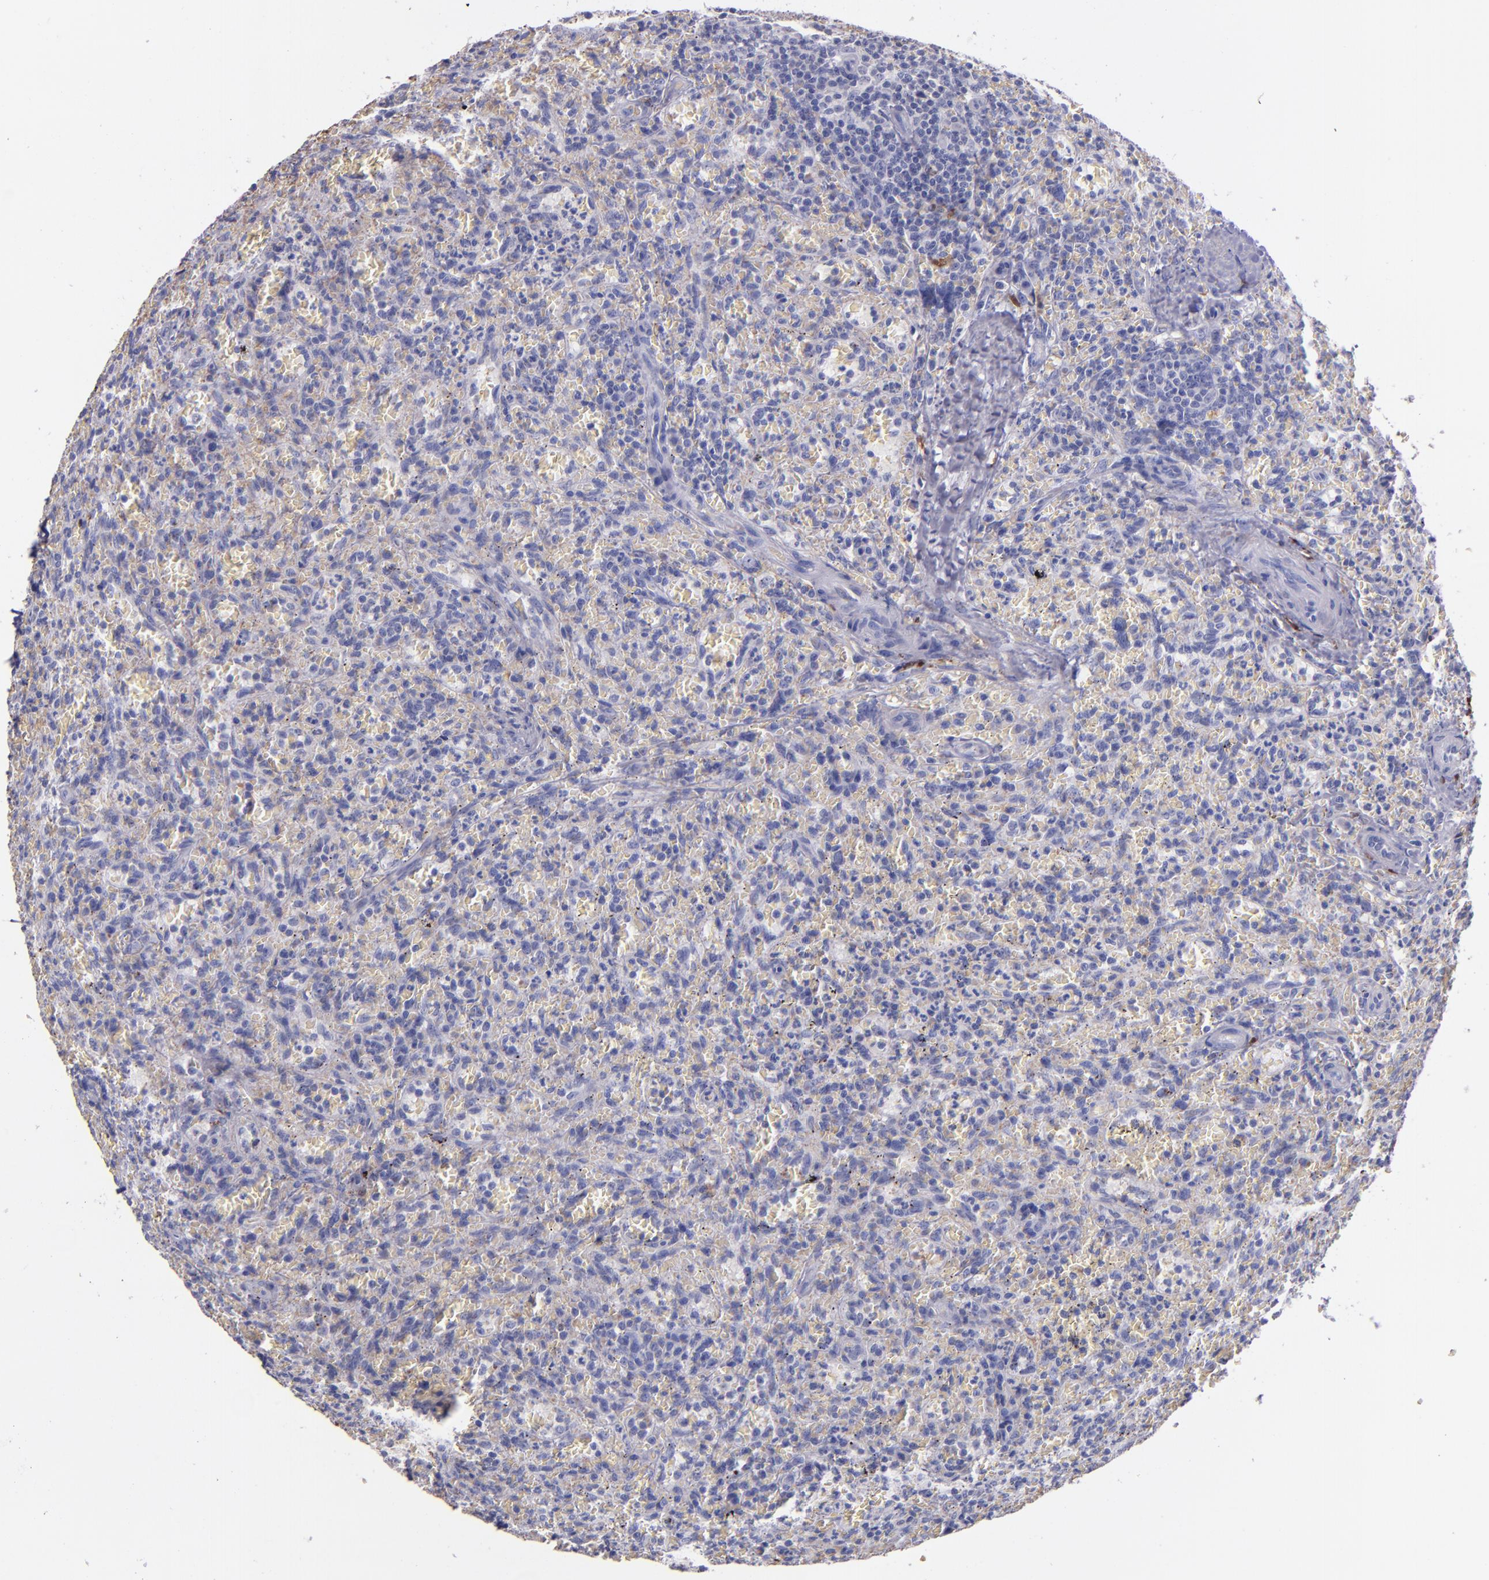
{"staining": {"intensity": "negative", "quantity": "none", "location": "none"}, "tissue": "lymphoma", "cell_type": "Tumor cells", "image_type": "cancer", "snomed": [{"axis": "morphology", "description": "Malignant lymphoma, non-Hodgkin's type, Low grade"}, {"axis": "topography", "description": "Spleen"}], "caption": "Protein analysis of low-grade malignant lymphoma, non-Hodgkin's type shows no significant staining in tumor cells. The staining was performed using DAB (3,3'-diaminobenzidine) to visualize the protein expression in brown, while the nuclei were stained in blue with hematoxylin (Magnification: 20x).", "gene": "F13A1", "patient": {"sex": "female", "age": 64}}